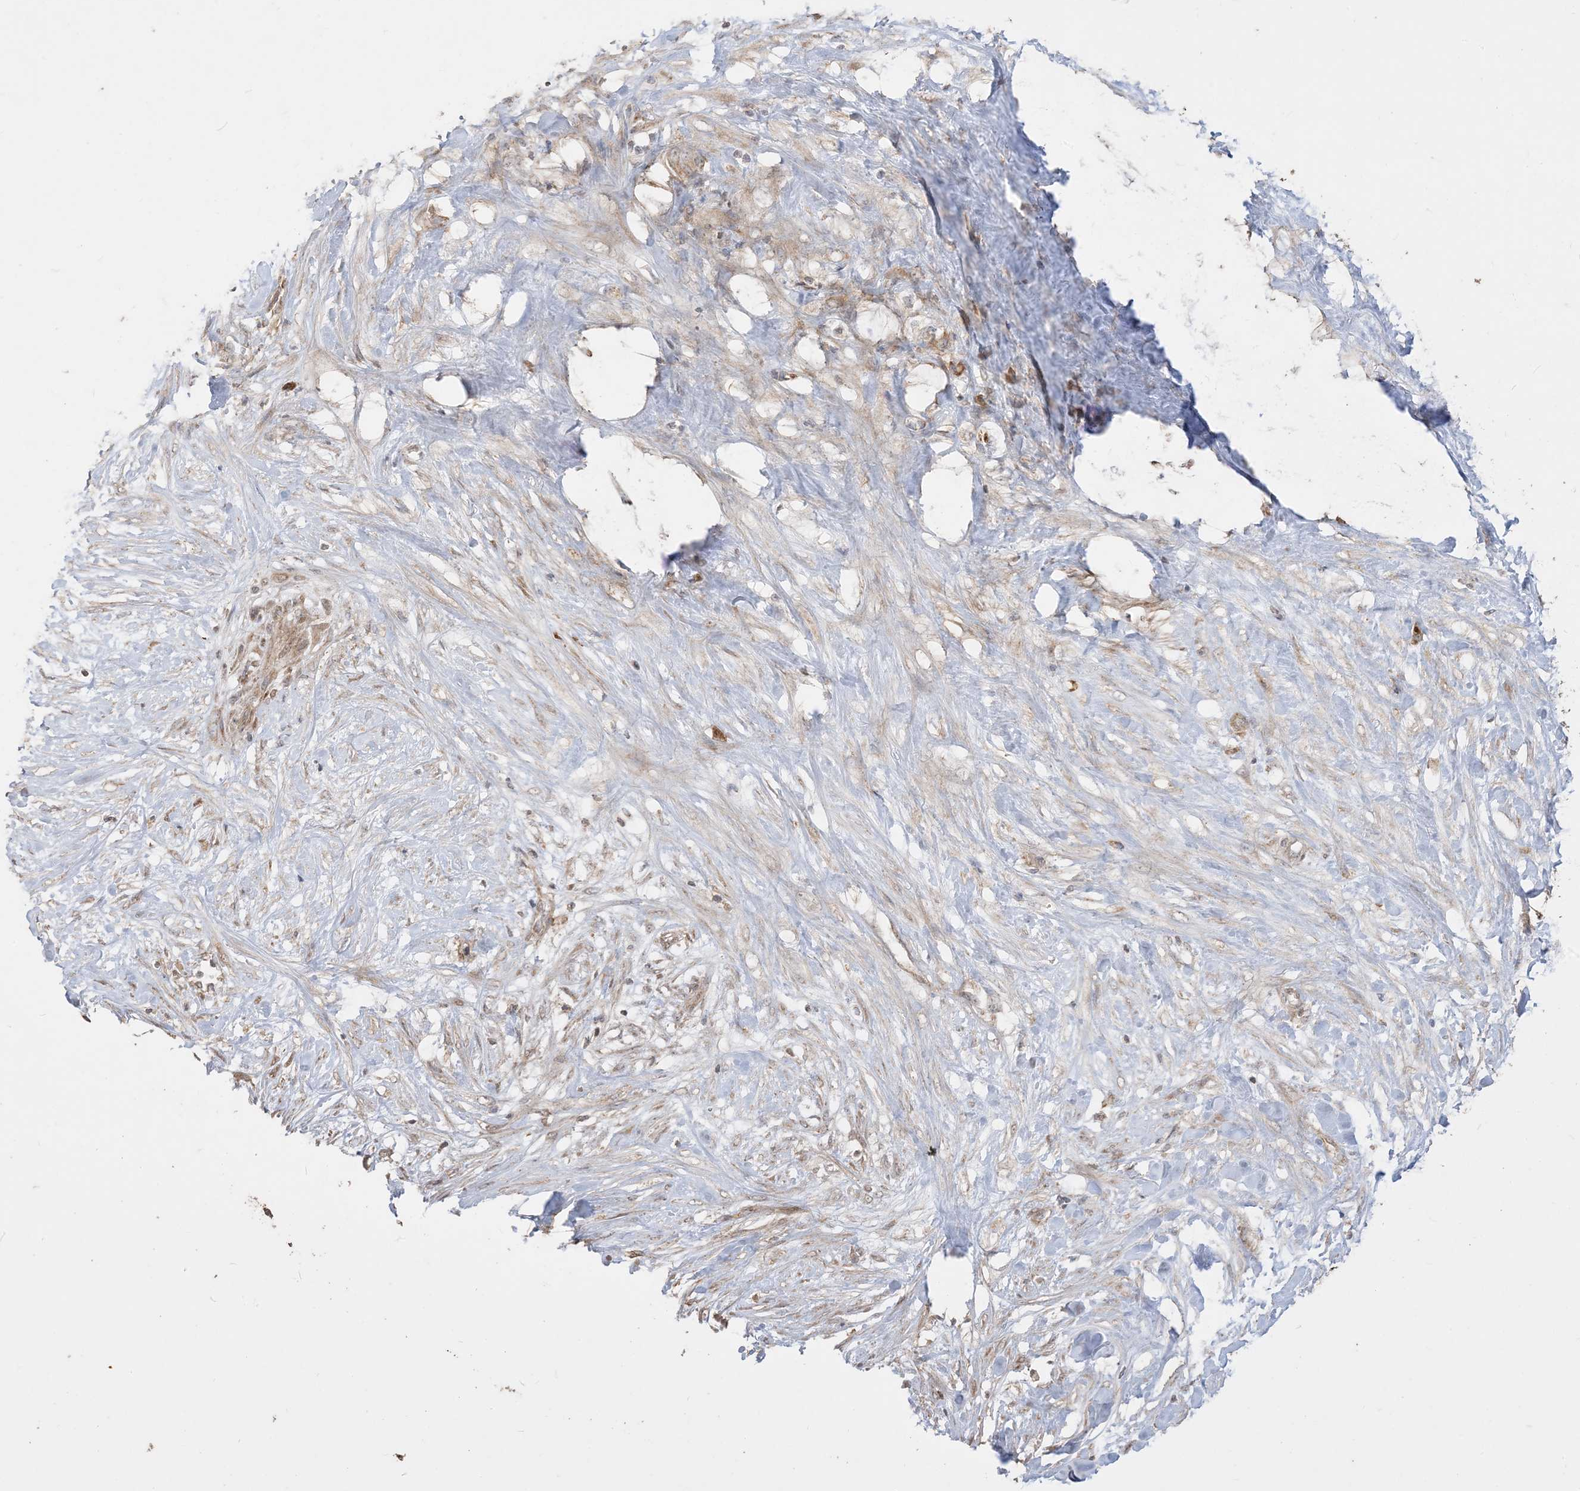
{"staining": {"intensity": "moderate", "quantity": ">75%", "location": "cytoplasmic/membranous,nuclear"}, "tissue": "liver cancer", "cell_type": "Tumor cells", "image_type": "cancer", "snomed": [{"axis": "morphology", "description": "Cholangiocarcinoma"}, {"axis": "topography", "description": "Liver"}], "caption": "Moderate cytoplasmic/membranous and nuclear staining is appreciated in approximately >75% of tumor cells in cholangiocarcinoma (liver).", "gene": "SIRT3", "patient": {"sex": "female", "age": 73}}